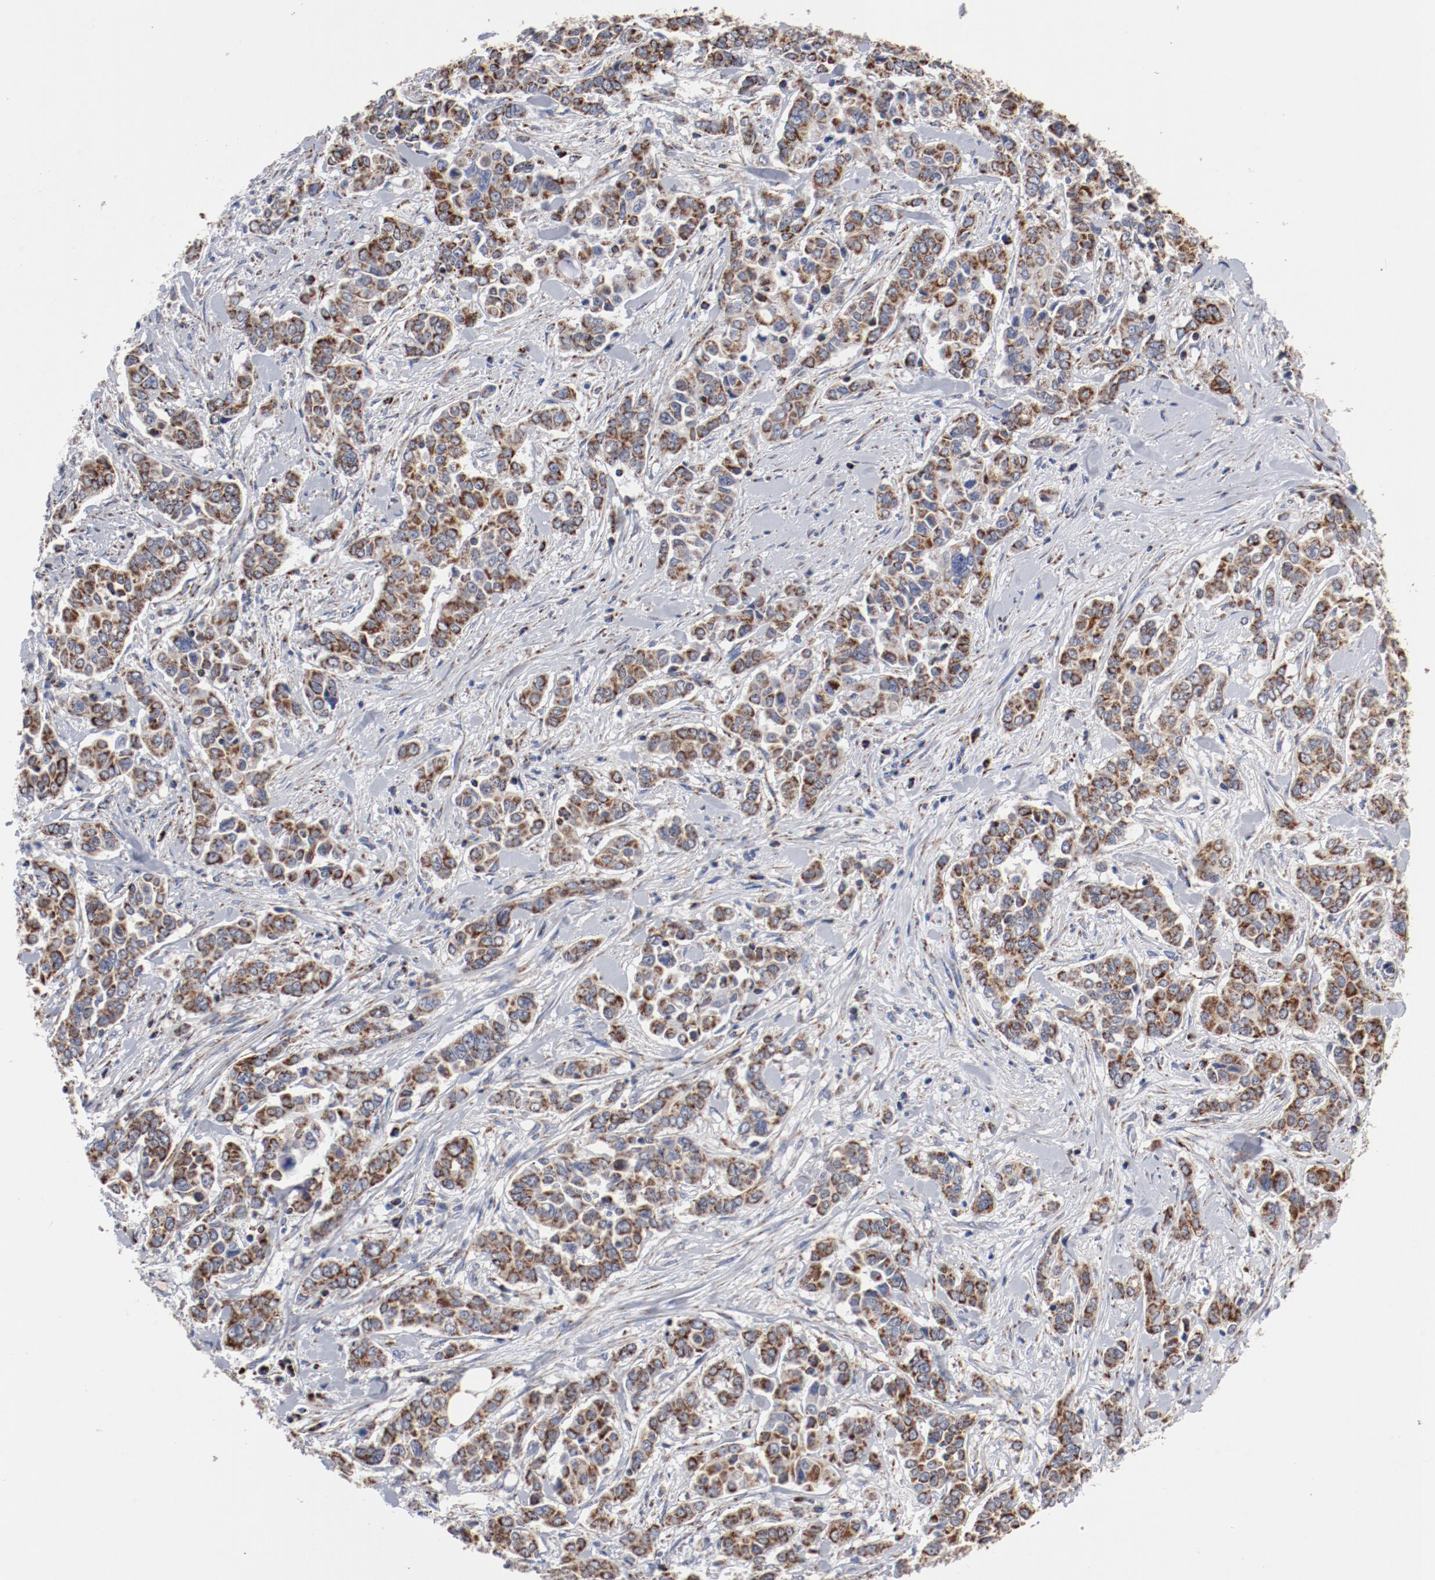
{"staining": {"intensity": "moderate", "quantity": ">75%", "location": "cytoplasmic/membranous"}, "tissue": "pancreatic cancer", "cell_type": "Tumor cells", "image_type": "cancer", "snomed": [{"axis": "morphology", "description": "Adenocarcinoma, NOS"}, {"axis": "topography", "description": "Pancreas"}], "caption": "Tumor cells demonstrate medium levels of moderate cytoplasmic/membranous positivity in about >75% of cells in pancreatic adenocarcinoma.", "gene": "NDUFV2", "patient": {"sex": "female", "age": 52}}